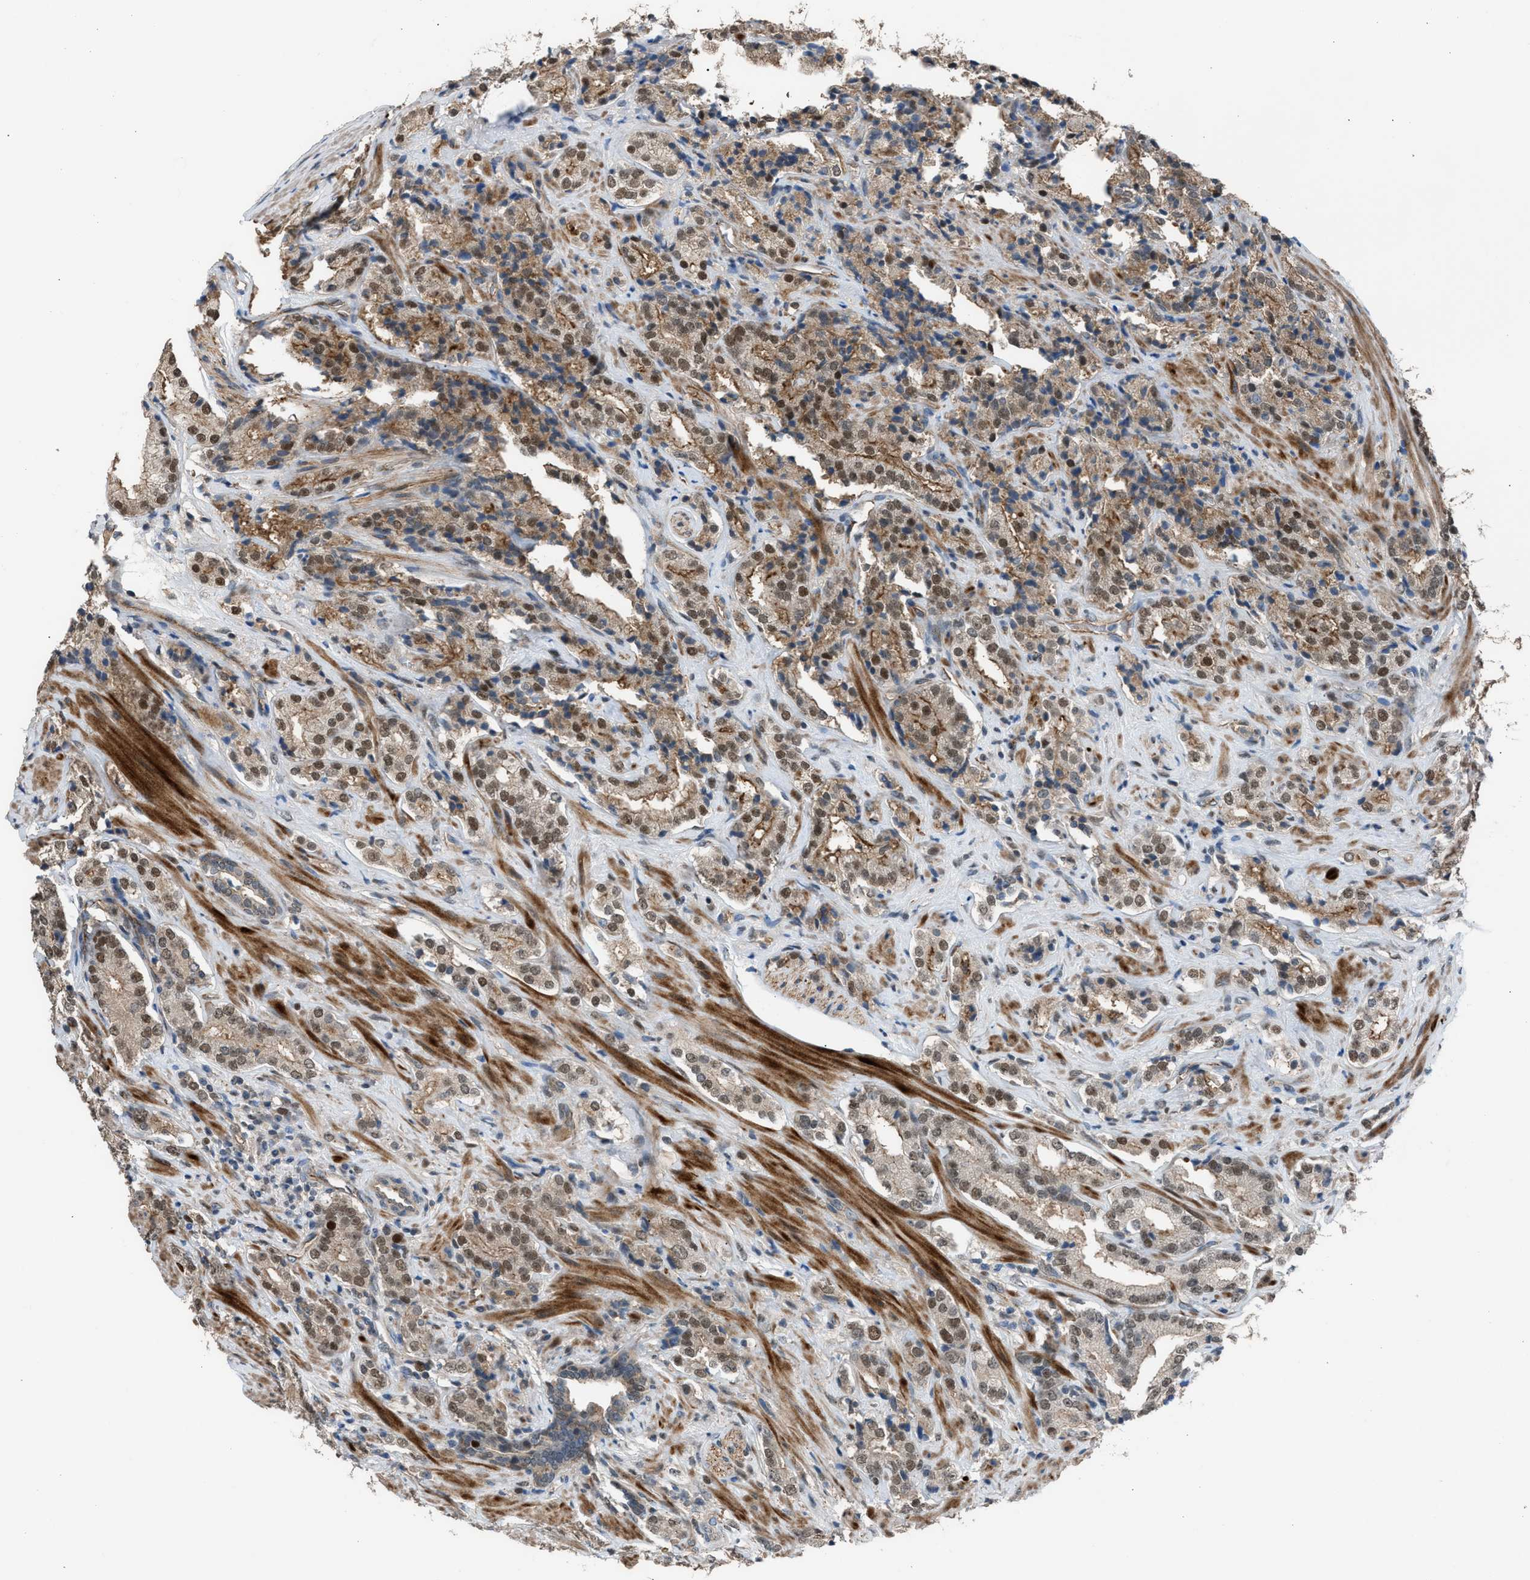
{"staining": {"intensity": "moderate", "quantity": ">75%", "location": "cytoplasmic/membranous,nuclear"}, "tissue": "prostate cancer", "cell_type": "Tumor cells", "image_type": "cancer", "snomed": [{"axis": "morphology", "description": "Adenocarcinoma, High grade"}, {"axis": "topography", "description": "Prostate"}], "caption": "This histopathology image exhibits high-grade adenocarcinoma (prostate) stained with IHC to label a protein in brown. The cytoplasmic/membranous and nuclear of tumor cells show moderate positivity for the protein. Nuclei are counter-stained blue.", "gene": "CRTC1", "patient": {"sex": "male", "age": 71}}